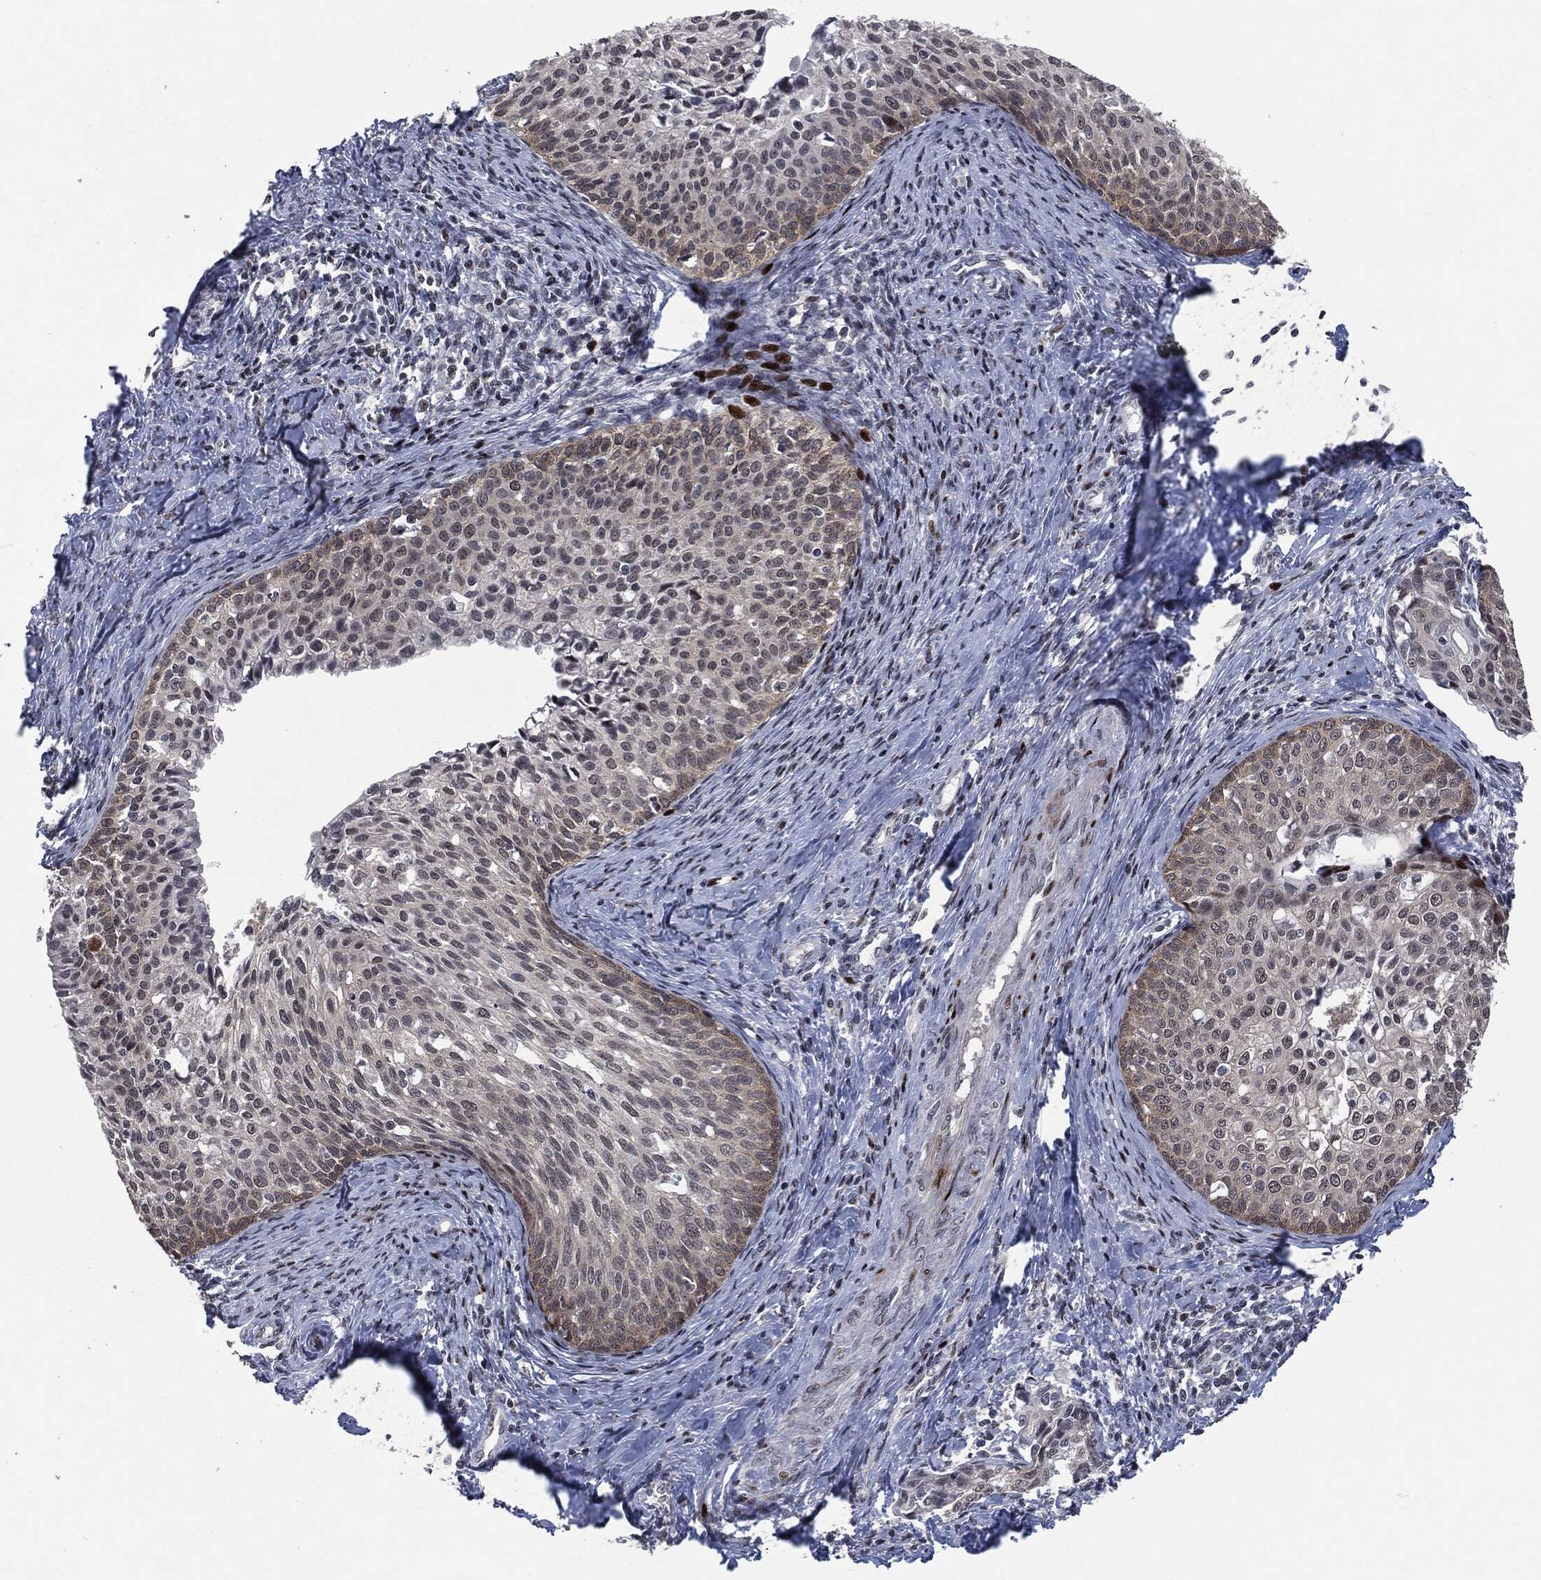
{"staining": {"intensity": "negative", "quantity": "none", "location": "none"}, "tissue": "cervical cancer", "cell_type": "Tumor cells", "image_type": "cancer", "snomed": [{"axis": "morphology", "description": "Squamous cell carcinoma, NOS"}, {"axis": "topography", "description": "Cervix"}], "caption": "DAB (3,3'-diaminobenzidine) immunohistochemical staining of human cervical cancer shows no significant expression in tumor cells. (DAB (3,3'-diaminobenzidine) immunohistochemistry with hematoxylin counter stain).", "gene": "EGFR", "patient": {"sex": "female", "age": 51}}